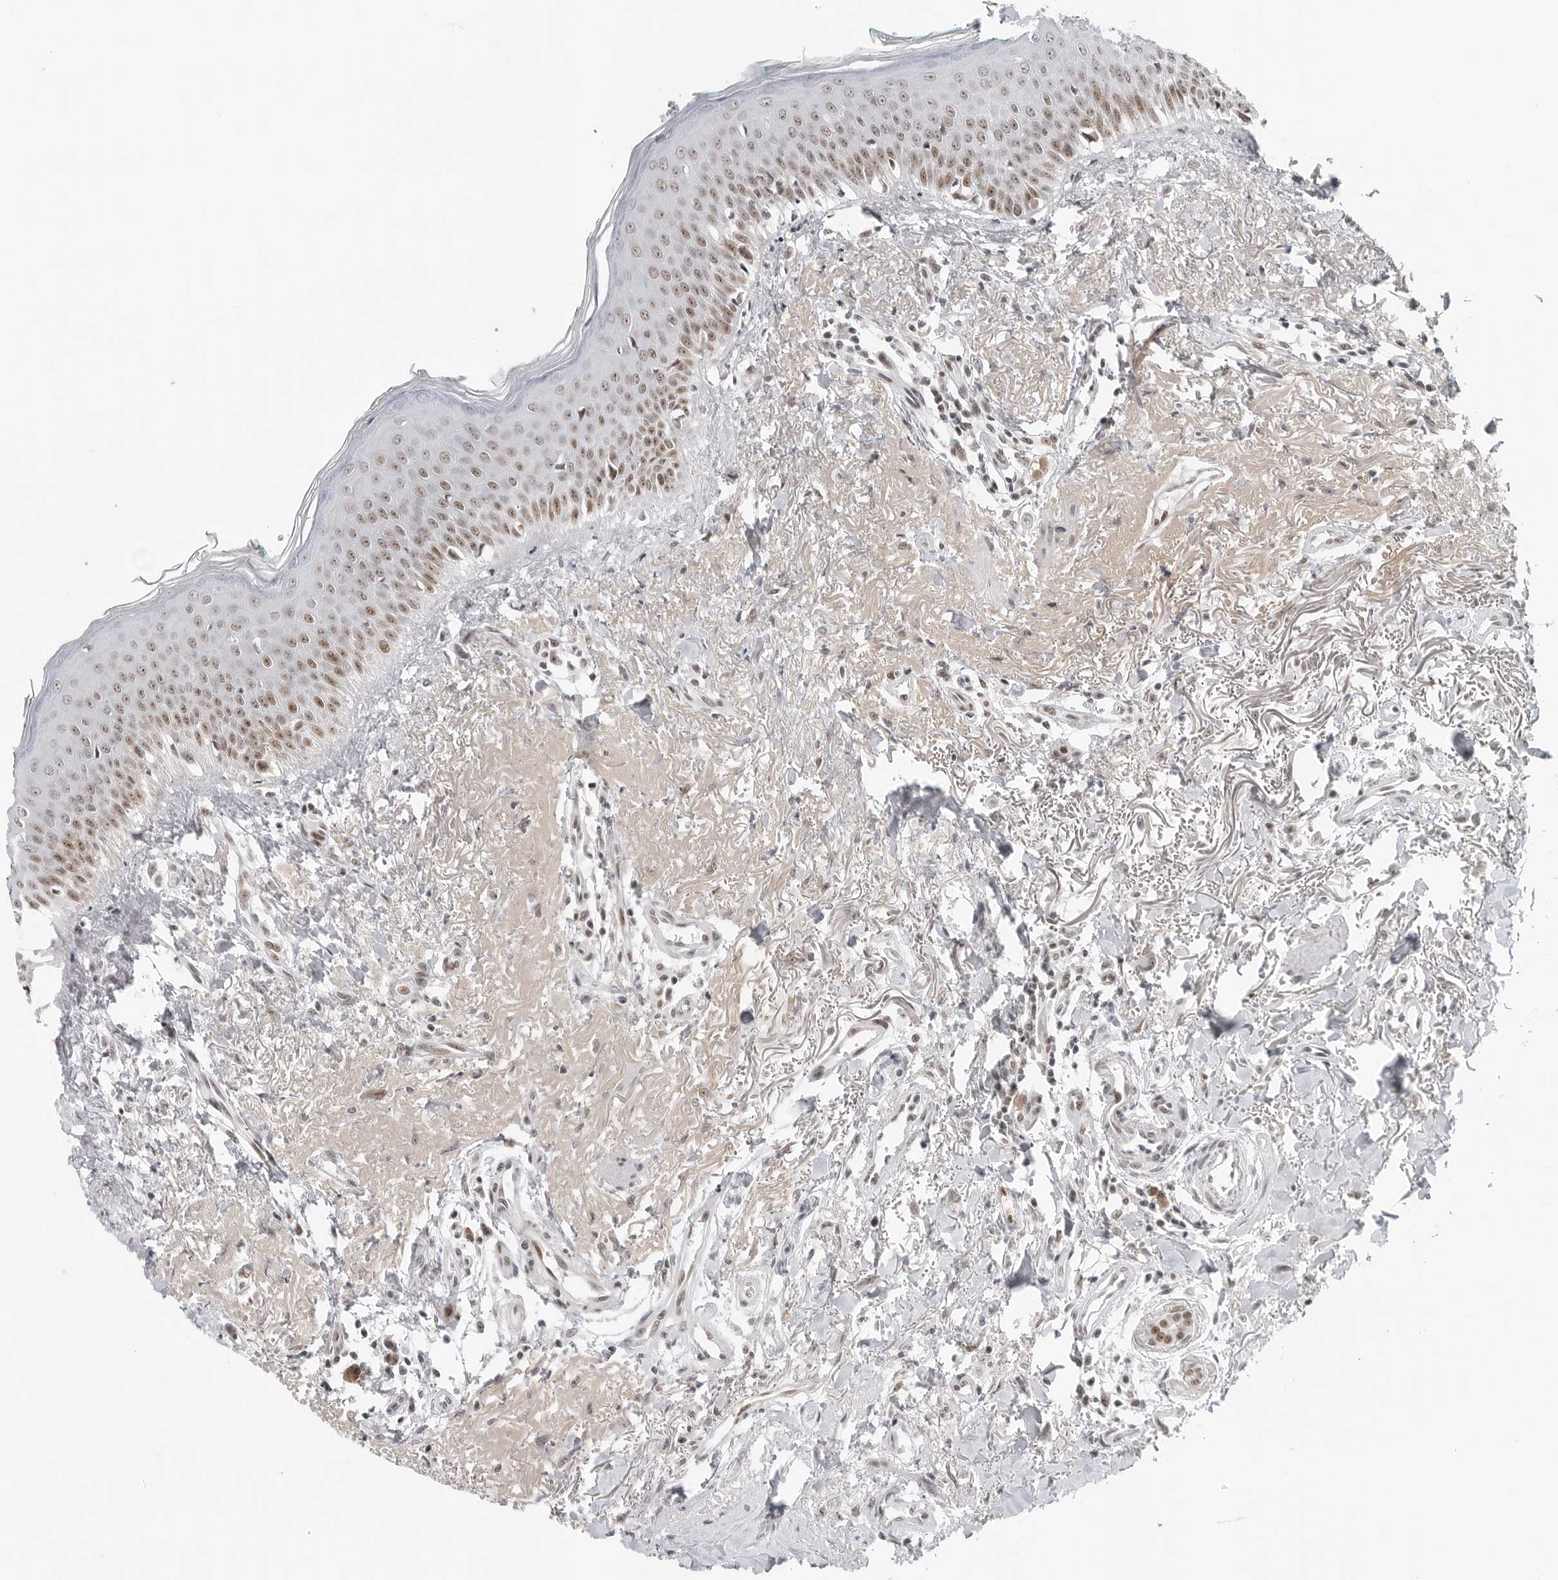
{"staining": {"intensity": "moderate", "quantity": "25%-75%", "location": "nuclear"}, "tissue": "oral mucosa", "cell_type": "Squamous epithelial cells", "image_type": "normal", "snomed": [{"axis": "morphology", "description": "Normal tissue, NOS"}, {"axis": "topography", "description": "Oral tissue"}], "caption": "Immunohistochemical staining of normal oral mucosa demonstrates medium levels of moderate nuclear positivity in about 25%-75% of squamous epithelial cells. Using DAB (3,3'-diaminobenzidine) (brown) and hematoxylin (blue) stains, captured at high magnification using brightfield microscopy.", "gene": "WRAP53", "patient": {"sex": "female", "age": 70}}